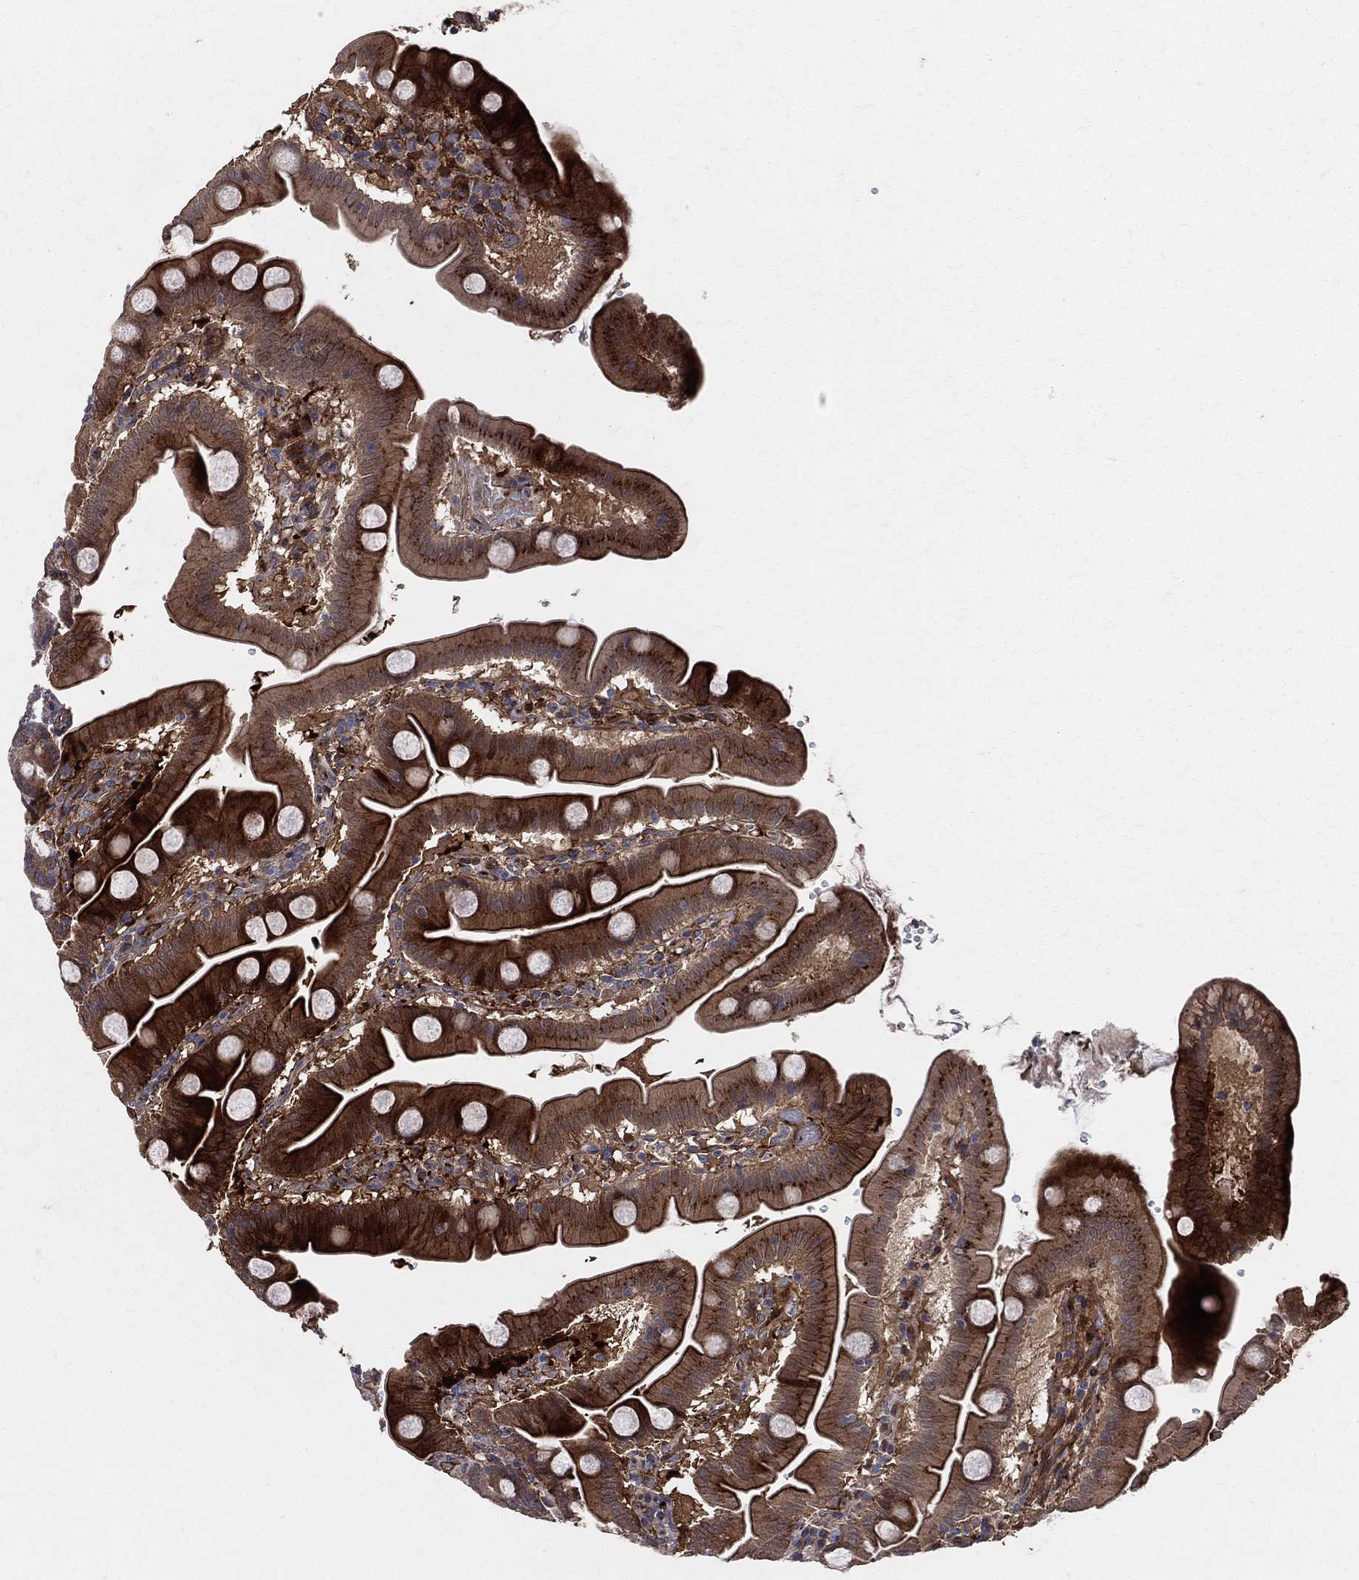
{"staining": {"intensity": "strong", "quantity": ">75%", "location": "cytoplasmic/membranous"}, "tissue": "duodenum", "cell_type": "Glandular cells", "image_type": "normal", "snomed": [{"axis": "morphology", "description": "Normal tissue, NOS"}, {"axis": "topography", "description": "Duodenum"}], "caption": "Immunohistochemical staining of unremarkable duodenum displays high levels of strong cytoplasmic/membranous expression in approximately >75% of glandular cells. (DAB IHC with brightfield microscopy, high magnification).", "gene": "ENTPD1", "patient": {"sex": "male", "age": 59}}